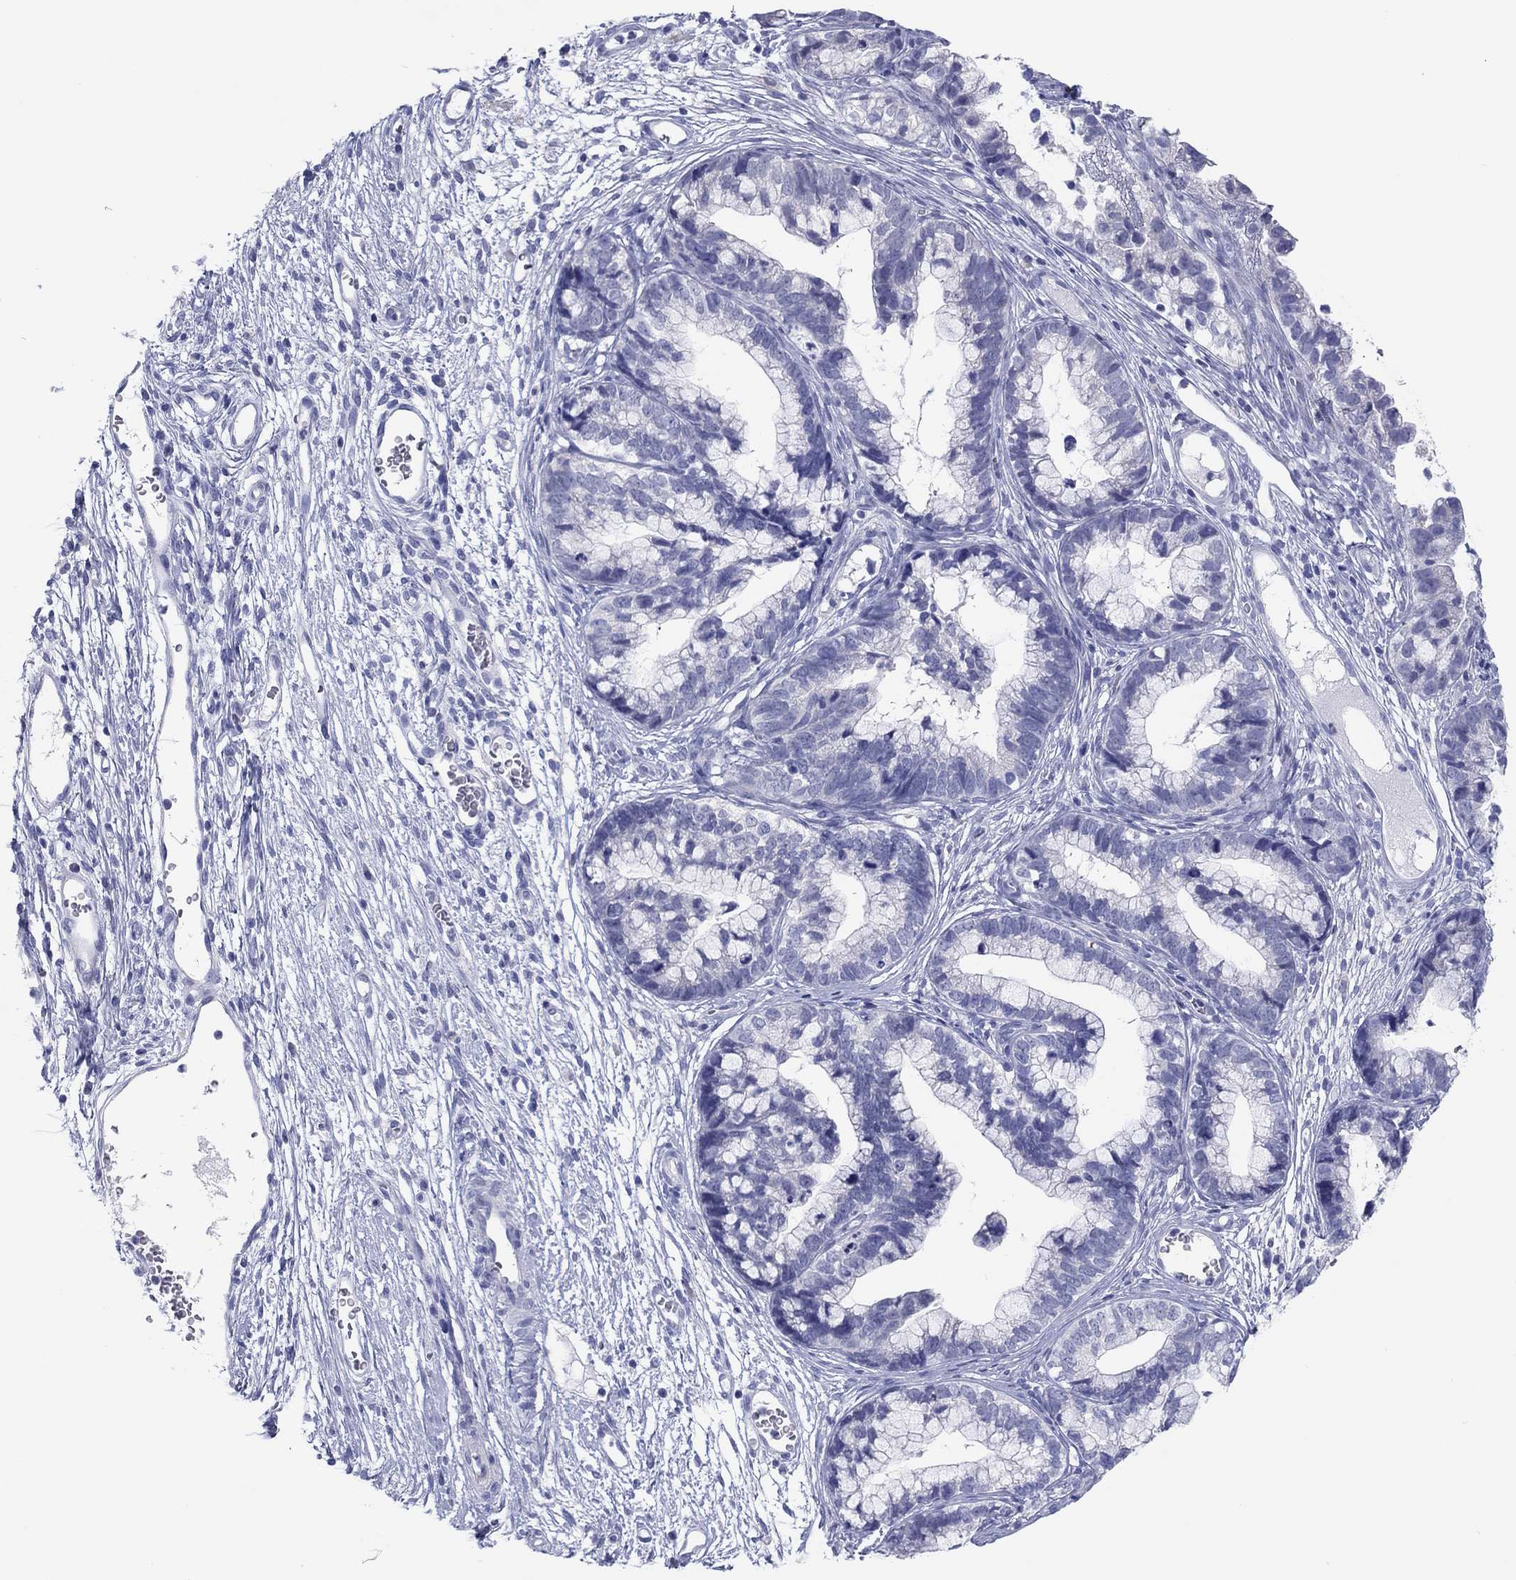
{"staining": {"intensity": "negative", "quantity": "none", "location": "none"}, "tissue": "cervical cancer", "cell_type": "Tumor cells", "image_type": "cancer", "snomed": [{"axis": "morphology", "description": "Adenocarcinoma, NOS"}, {"axis": "topography", "description": "Cervix"}], "caption": "This is a photomicrograph of immunohistochemistry staining of cervical adenocarcinoma, which shows no positivity in tumor cells. (Brightfield microscopy of DAB immunohistochemistry (IHC) at high magnification).", "gene": "ERICH3", "patient": {"sex": "female", "age": 44}}